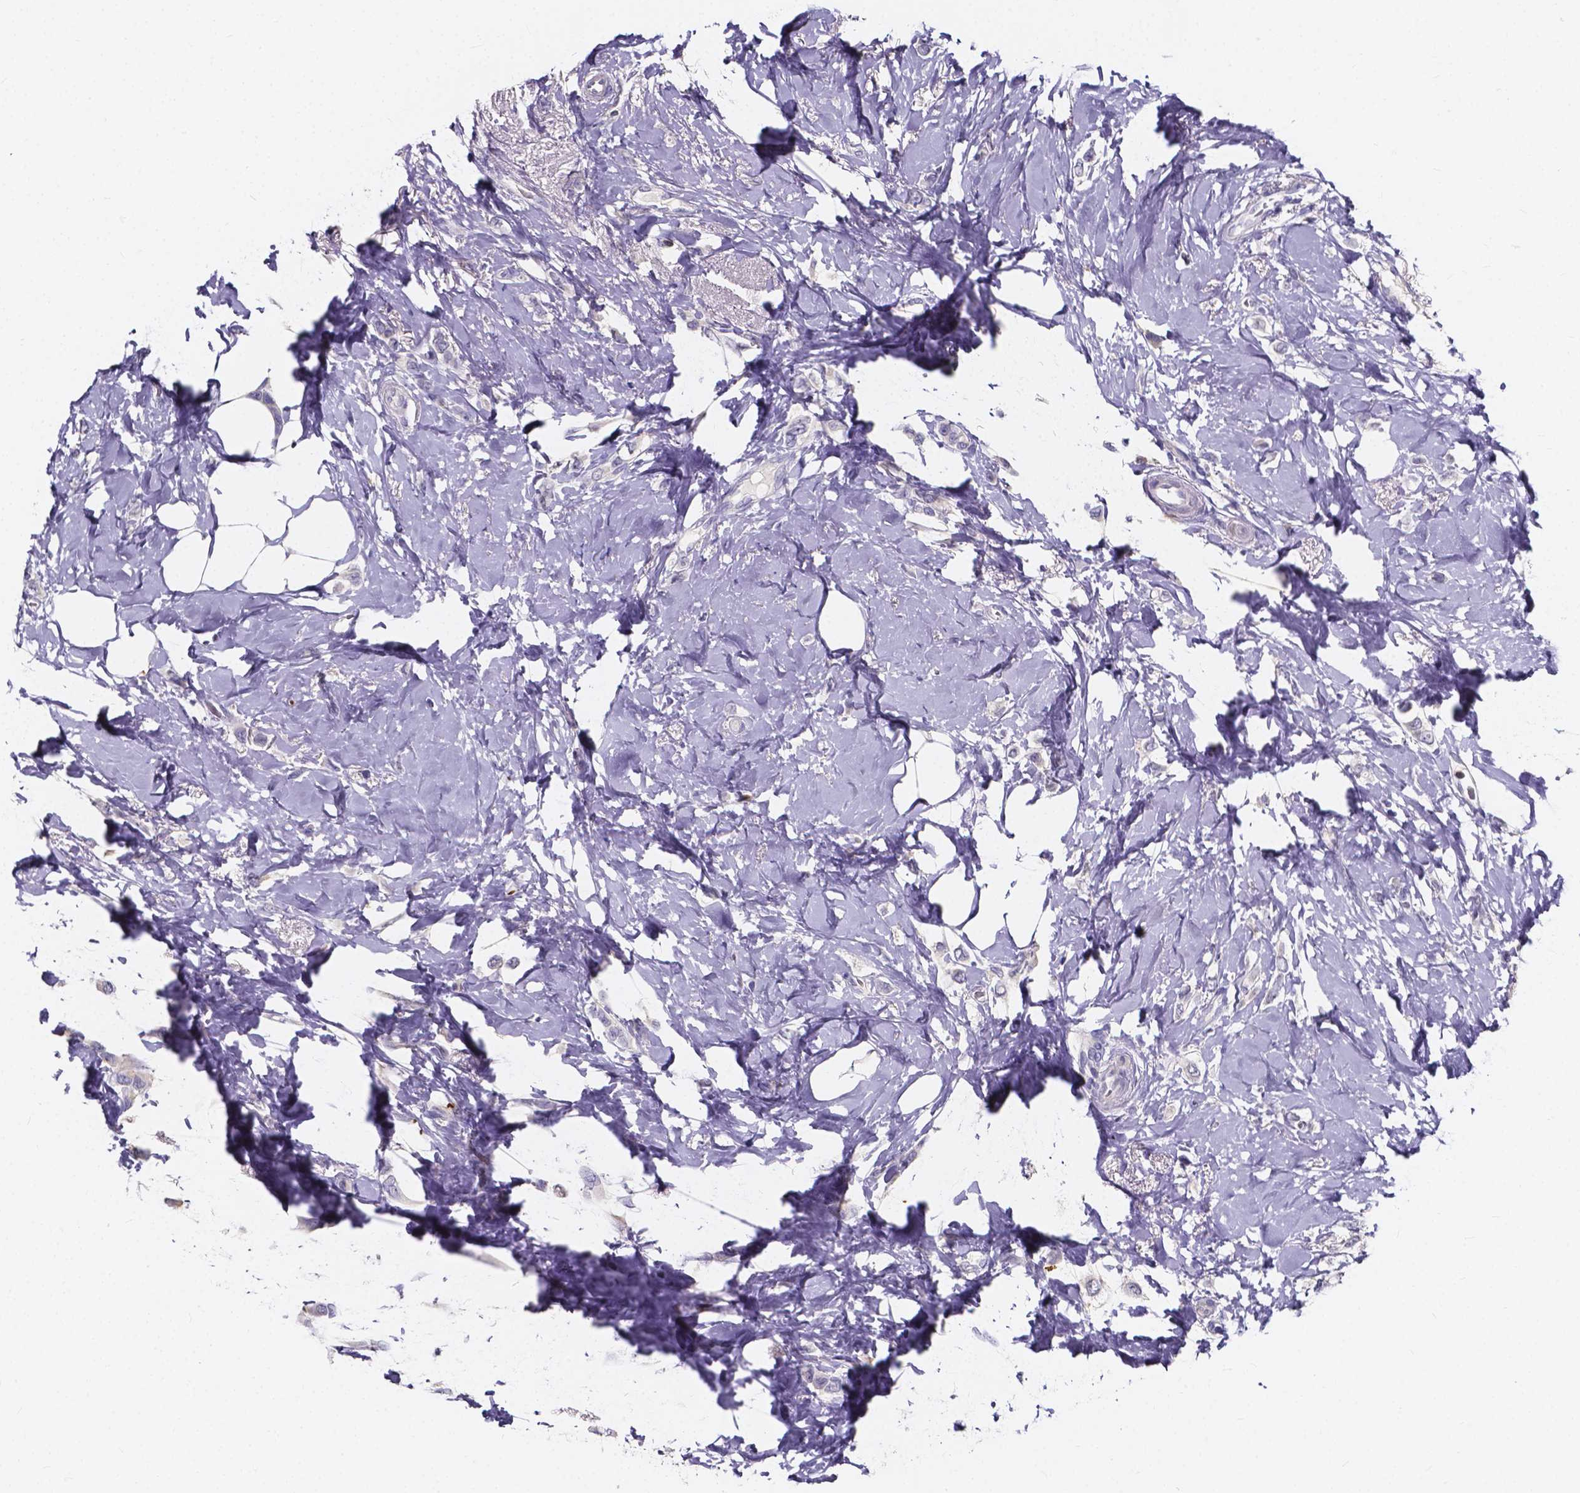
{"staining": {"intensity": "negative", "quantity": "none", "location": "none"}, "tissue": "breast cancer", "cell_type": "Tumor cells", "image_type": "cancer", "snomed": [{"axis": "morphology", "description": "Lobular carcinoma"}, {"axis": "topography", "description": "Breast"}], "caption": "The micrograph reveals no significant staining in tumor cells of breast lobular carcinoma. The staining is performed using DAB brown chromogen with nuclei counter-stained in using hematoxylin.", "gene": "SPOCD1", "patient": {"sex": "female", "age": 66}}